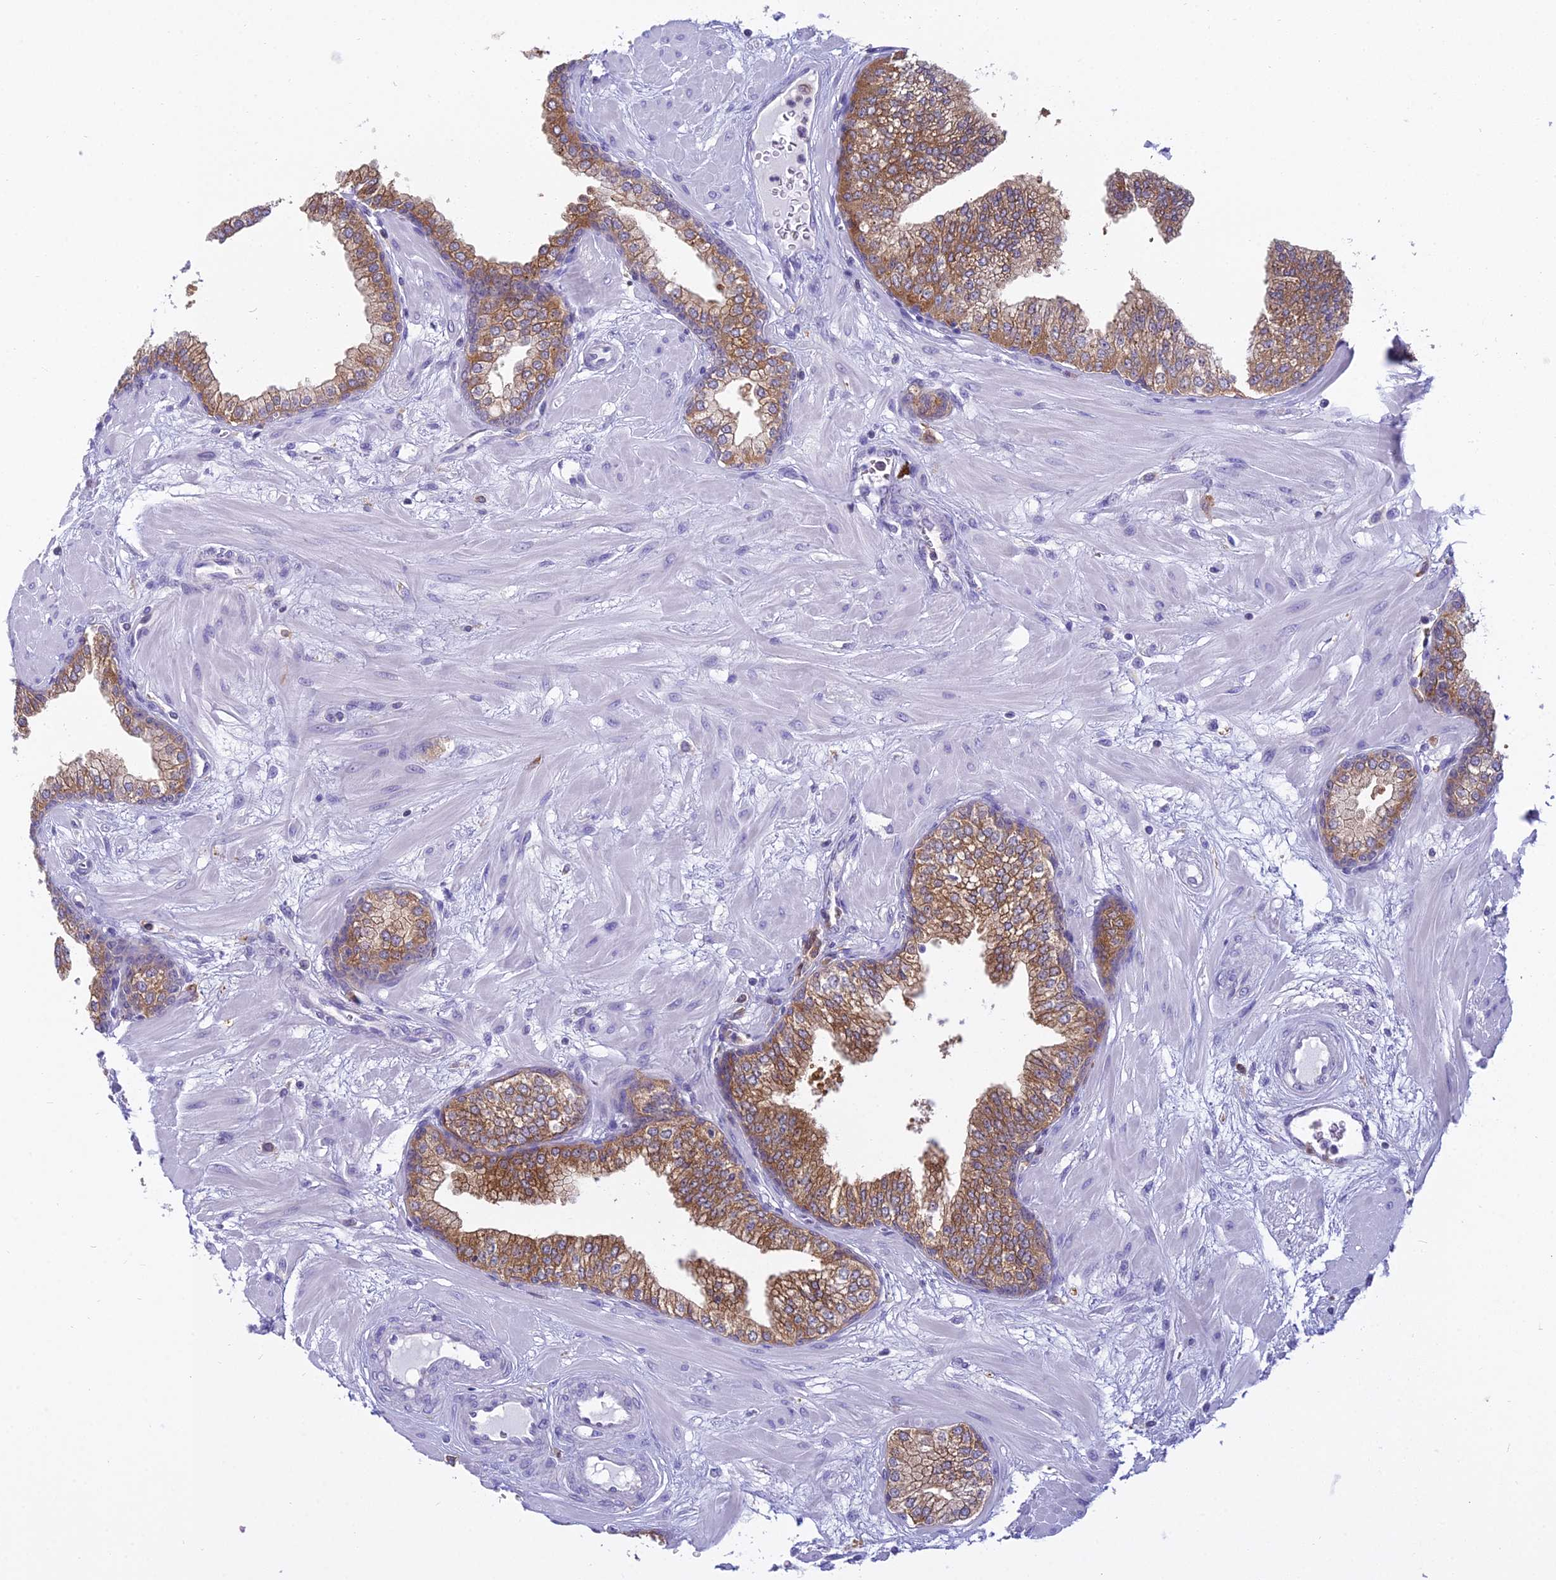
{"staining": {"intensity": "moderate", "quantity": ">75%", "location": "cytoplasmic/membranous"}, "tissue": "prostate", "cell_type": "Glandular cells", "image_type": "normal", "snomed": [{"axis": "morphology", "description": "Normal tissue, NOS"}, {"axis": "morphology", "description": "Urothelial carcinoma, Low grade"}, {"axis": "topography", "description": "Urinary bladder"}, {"axis": "topography", "description": "Prostate"}], "caption": "High-magnification brightfield microscopy of normal prostate stained with DAB (3,3'-diaminobenzidine) (brown) and counterstained with hematoxylin (blue). glandular cells exhibit moderate cytoplasmic/membranous positivity is appreciated in about>75% of cells. (Brightfield microscopy of DAB IHC at high magnification).", "gene": "UBE2G1", "patient": {"sex": "male", "age": 60}}